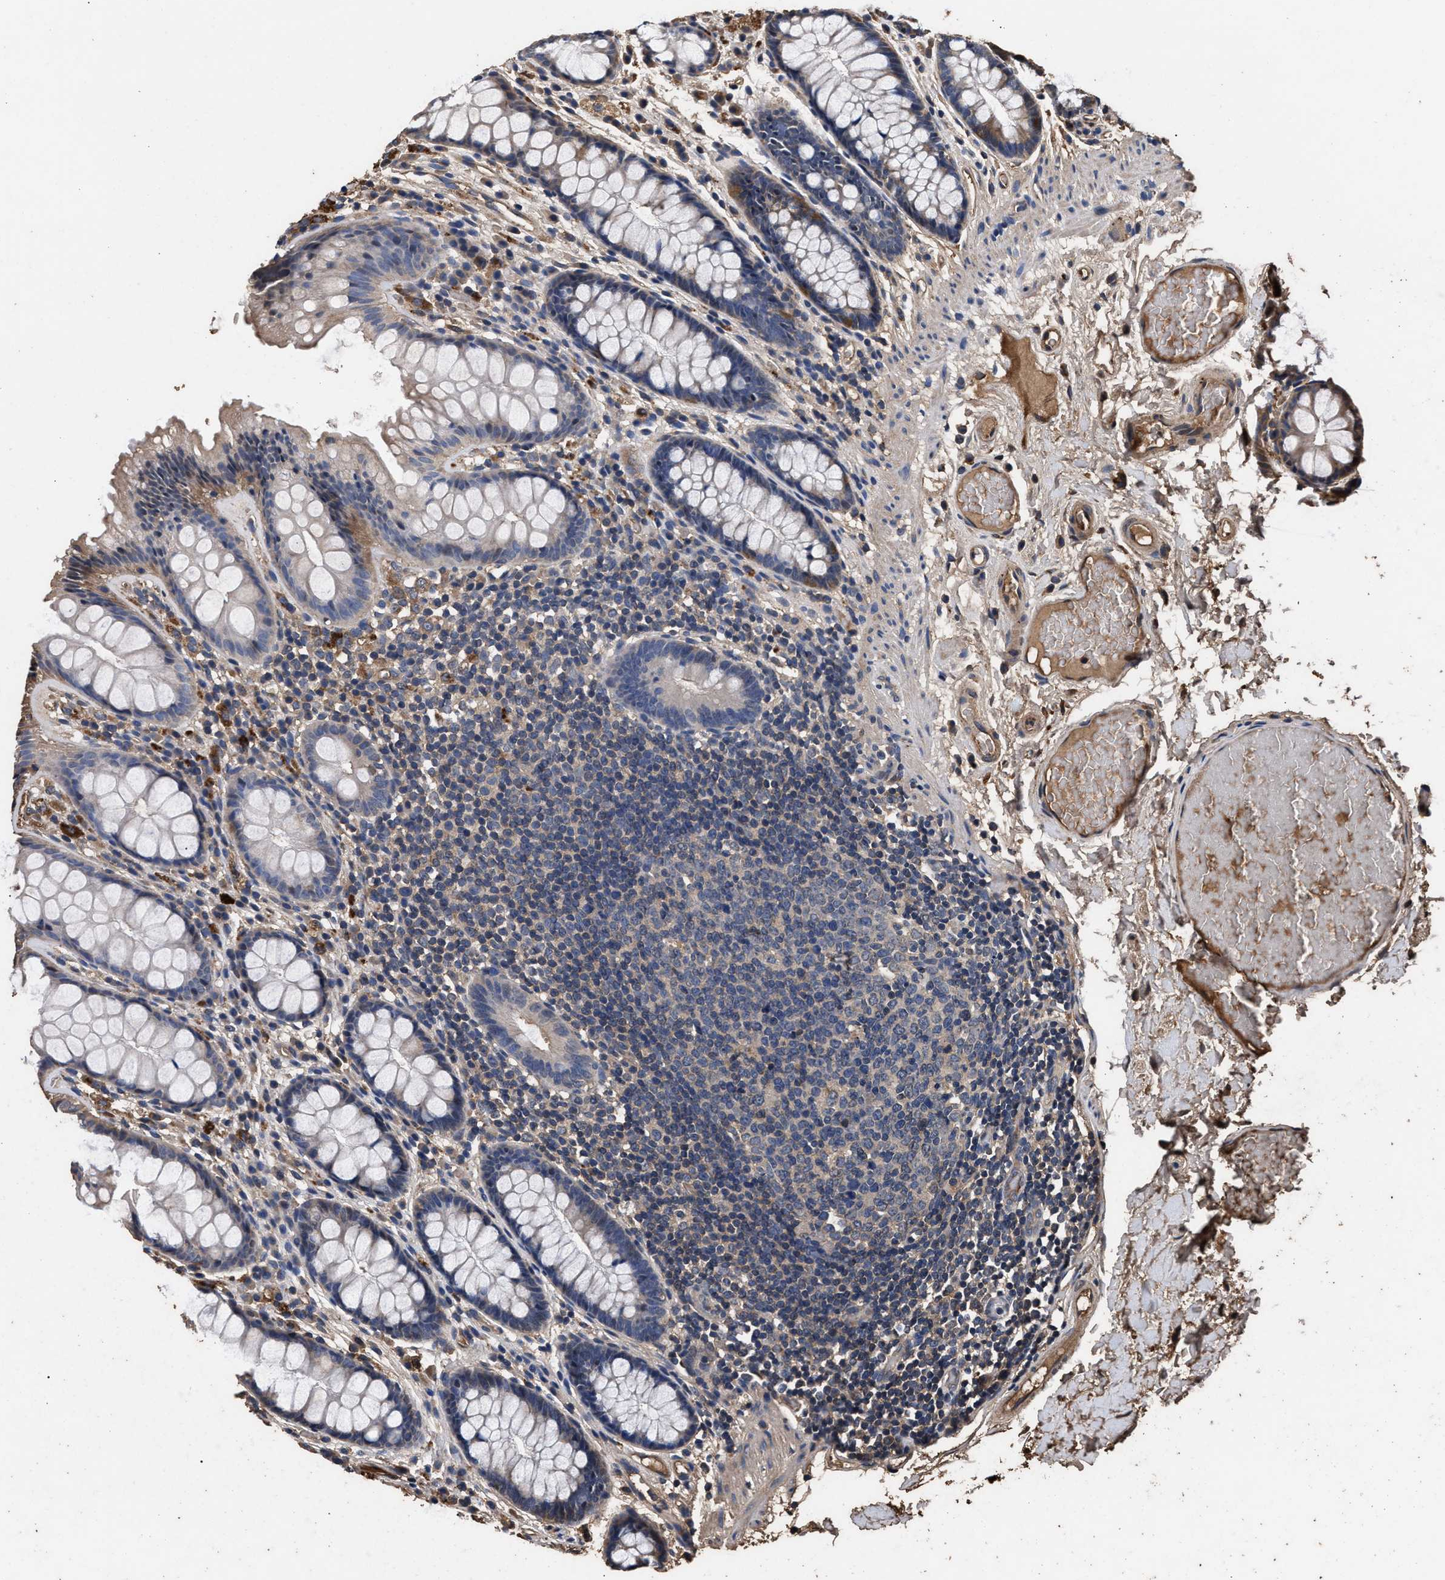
{"staining": {"intensity": "moderate", "quantity": ">75%", "location": "cytoplasmic/membranous"}, "tissue": "colon", "cell_type": "Endothelial cells", "image_type": "normal", "snomed": [{"axis": "morphology", "description": "Normal tissue, NOS"}, {"axis": "topography", "description": "Colon"}], "caption": "Colon stained with IHC shows moderate cytoplasmic/membranous expression in about >75% of endothelial cells.", "gene": "ENSG00000286112", "patient": {"sex": "female", "age": 56}}